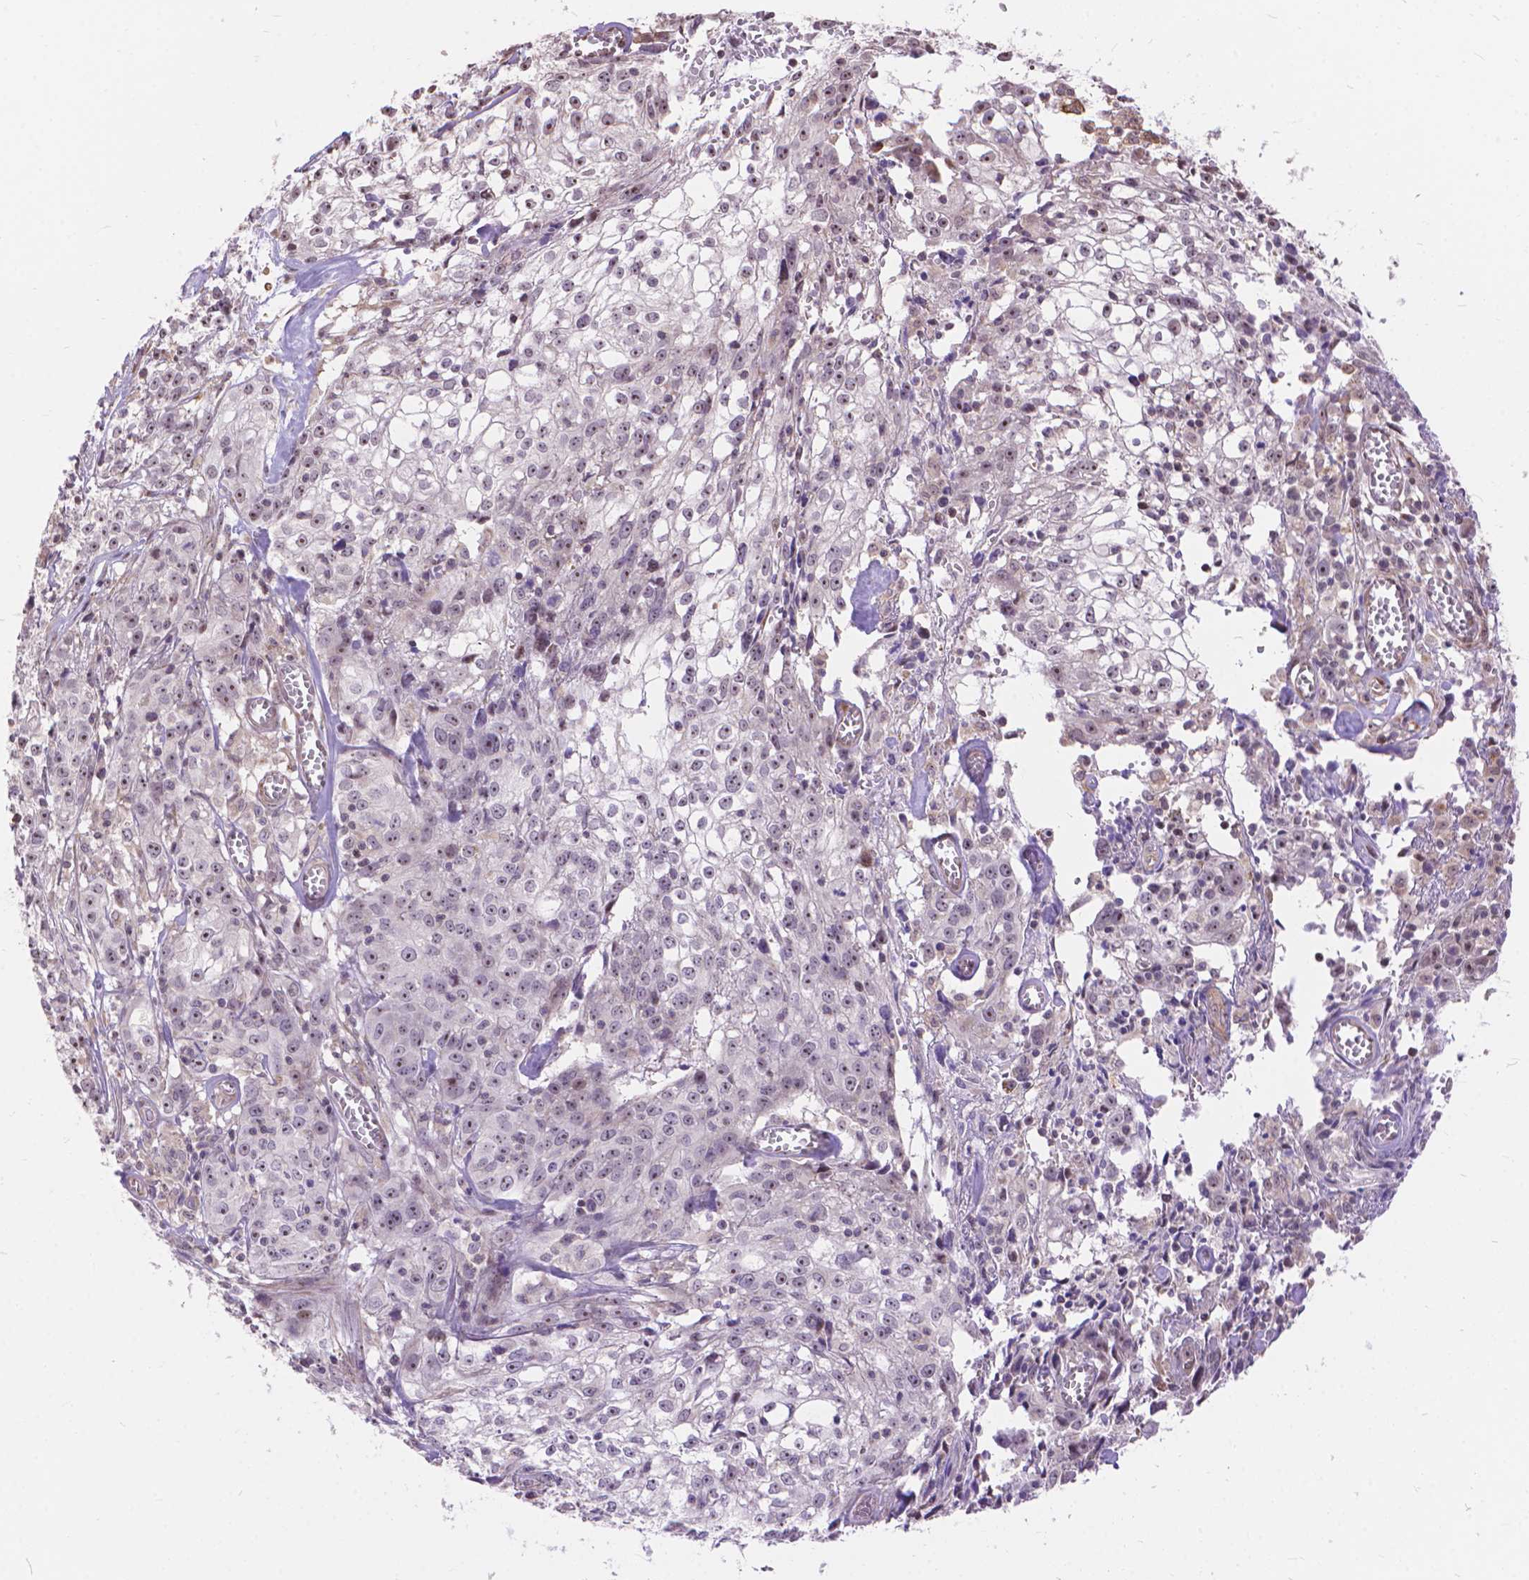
{"staining": {"intensity": "negative", "quantity": "none", "location": "none"}, "tissue": "cervical cancer", "cell_type": "Tumor cells", "image_type": "cancer", "snomed": [{"axis": "morphology", "description": "Squamous cell carcinoma, NOS"}, {"axis": "topography", "description": "Cervix"}], "caption": "A histopathology image of cervical squamous cell carcinoma stained for a protein displays no brown staining in tumor cells.", "gene": "TMEM135", "patient": {"sex": "female", "age": 85}}